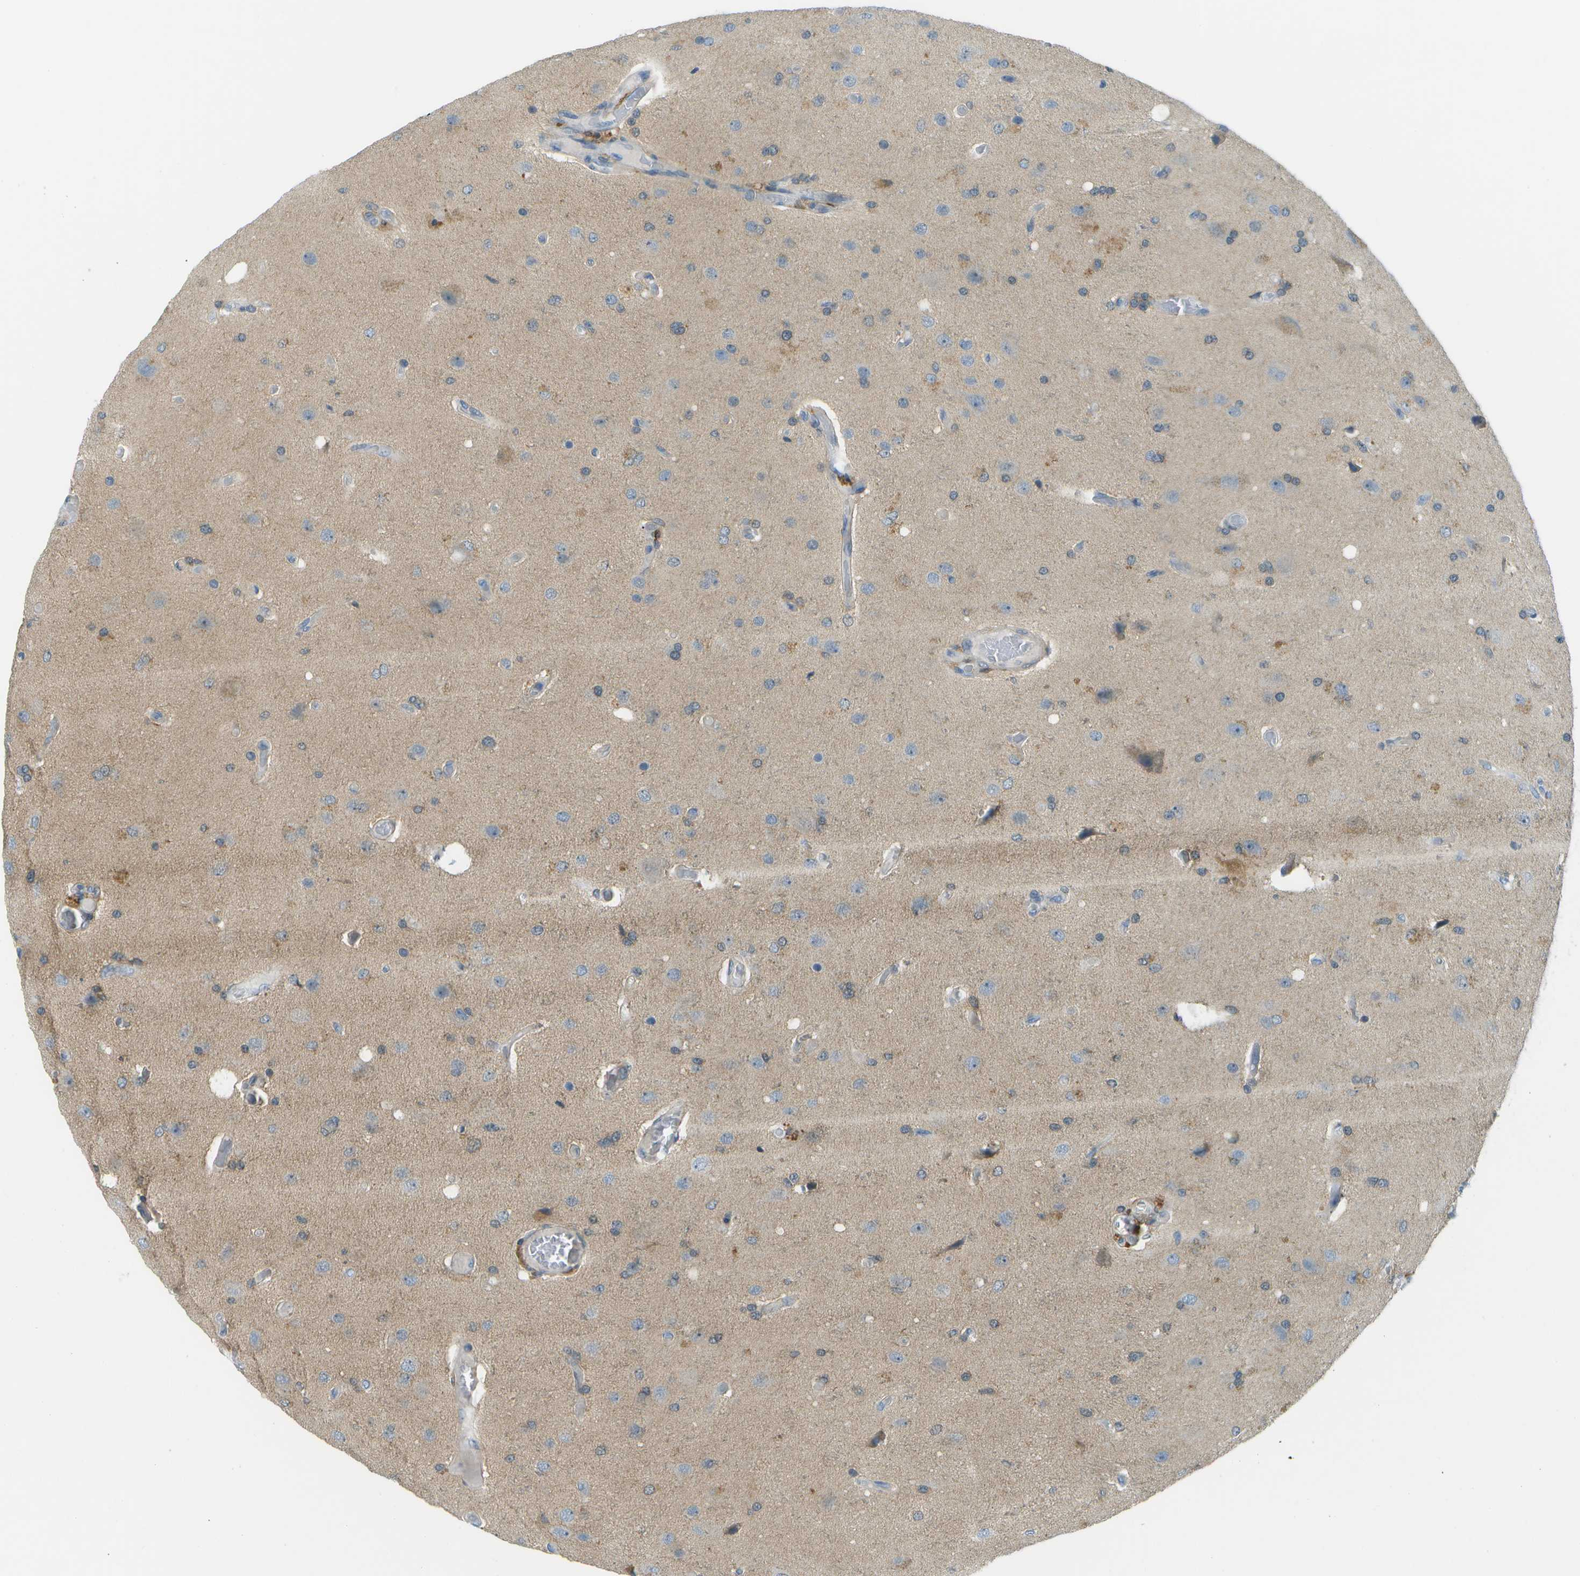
{"staining": {"intensity": "weak", "quantity": "<25%", "location": "cytoplasmic/membranous"}, "tissue": "glioma", "cell_type": "Tumor cells", "image_type": "cancer", "snomed": [{"axis": "morphology", "description": "Normal tissue, NOS"}, {"axis": "morphology", "description": "Glioma, malignant, High grade"}, {"axis": "topography", "description": "Cerebral cortex"}], "caption": "This is an immunohistochemistry (IHC) image of malignant high-grade glioma. There is no positivity in tumor cells.", "gene": "CDH23", "patient": {"sex": "male", "age": 77}}